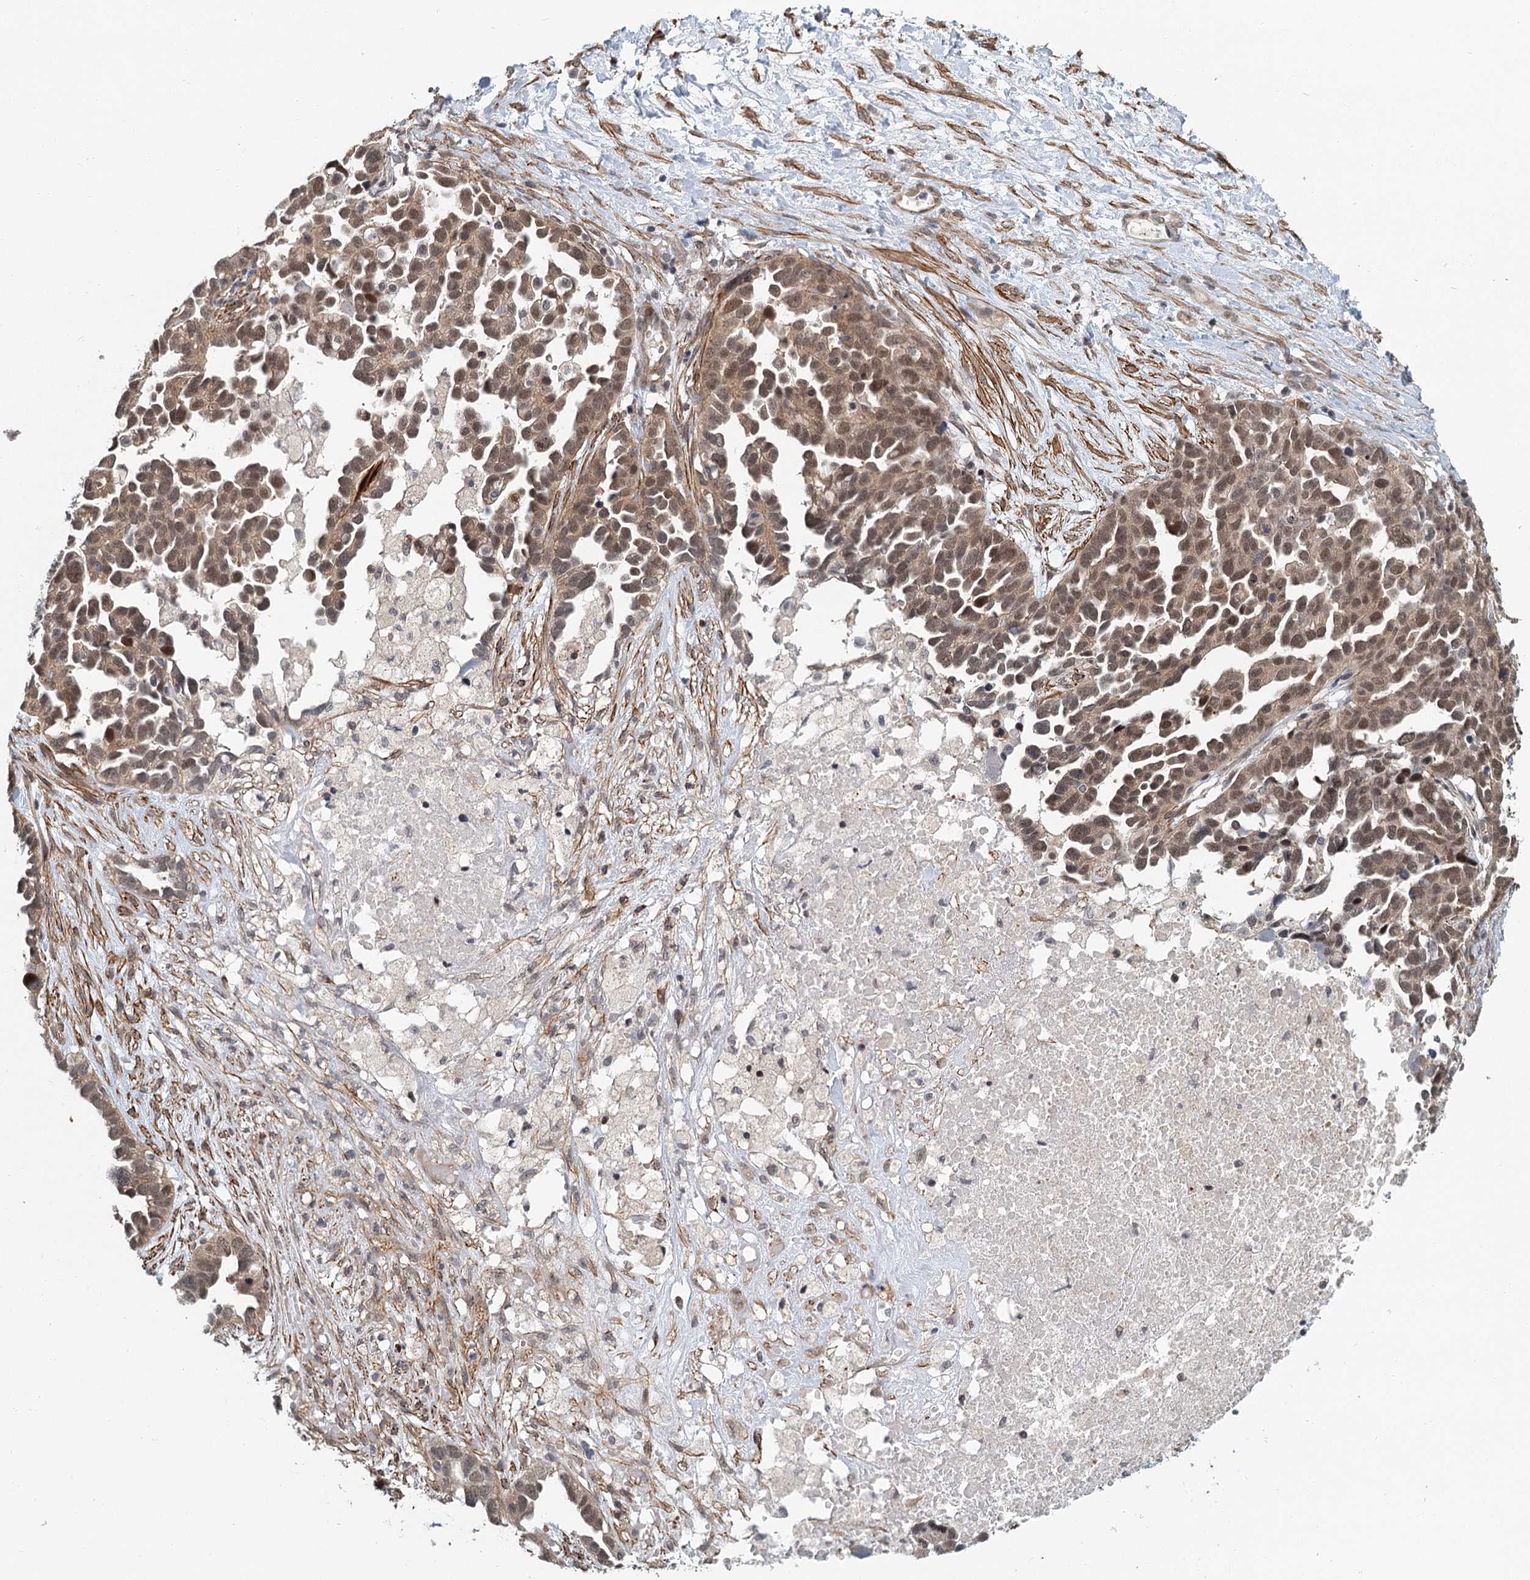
{"staining": {"intensity": "moderate", "quantity": ">75%", "location": "nuclear"}, "tissue": "ovarian cancer", "cell_type": "Tumor cells", "image_type": "cancer", "snomed": [{"axis": "morphology", "description": "Cystadenocarcinoma, serous, NOS"}, {"axis": "topography", "description": "Ovary"}], "caption": "Immunohistochemical staining of human ovarian cancer reveals medium levels of moderate nuclear protein expression in approximately >75% of tumor cells. The protein of interest is stained brown, and the nuclei are stained in blue (DAB IHC with brightfield microscopy, high magnification).", "gene": "TAS2R42", "patient": {"sex": "female", "age": 54}}